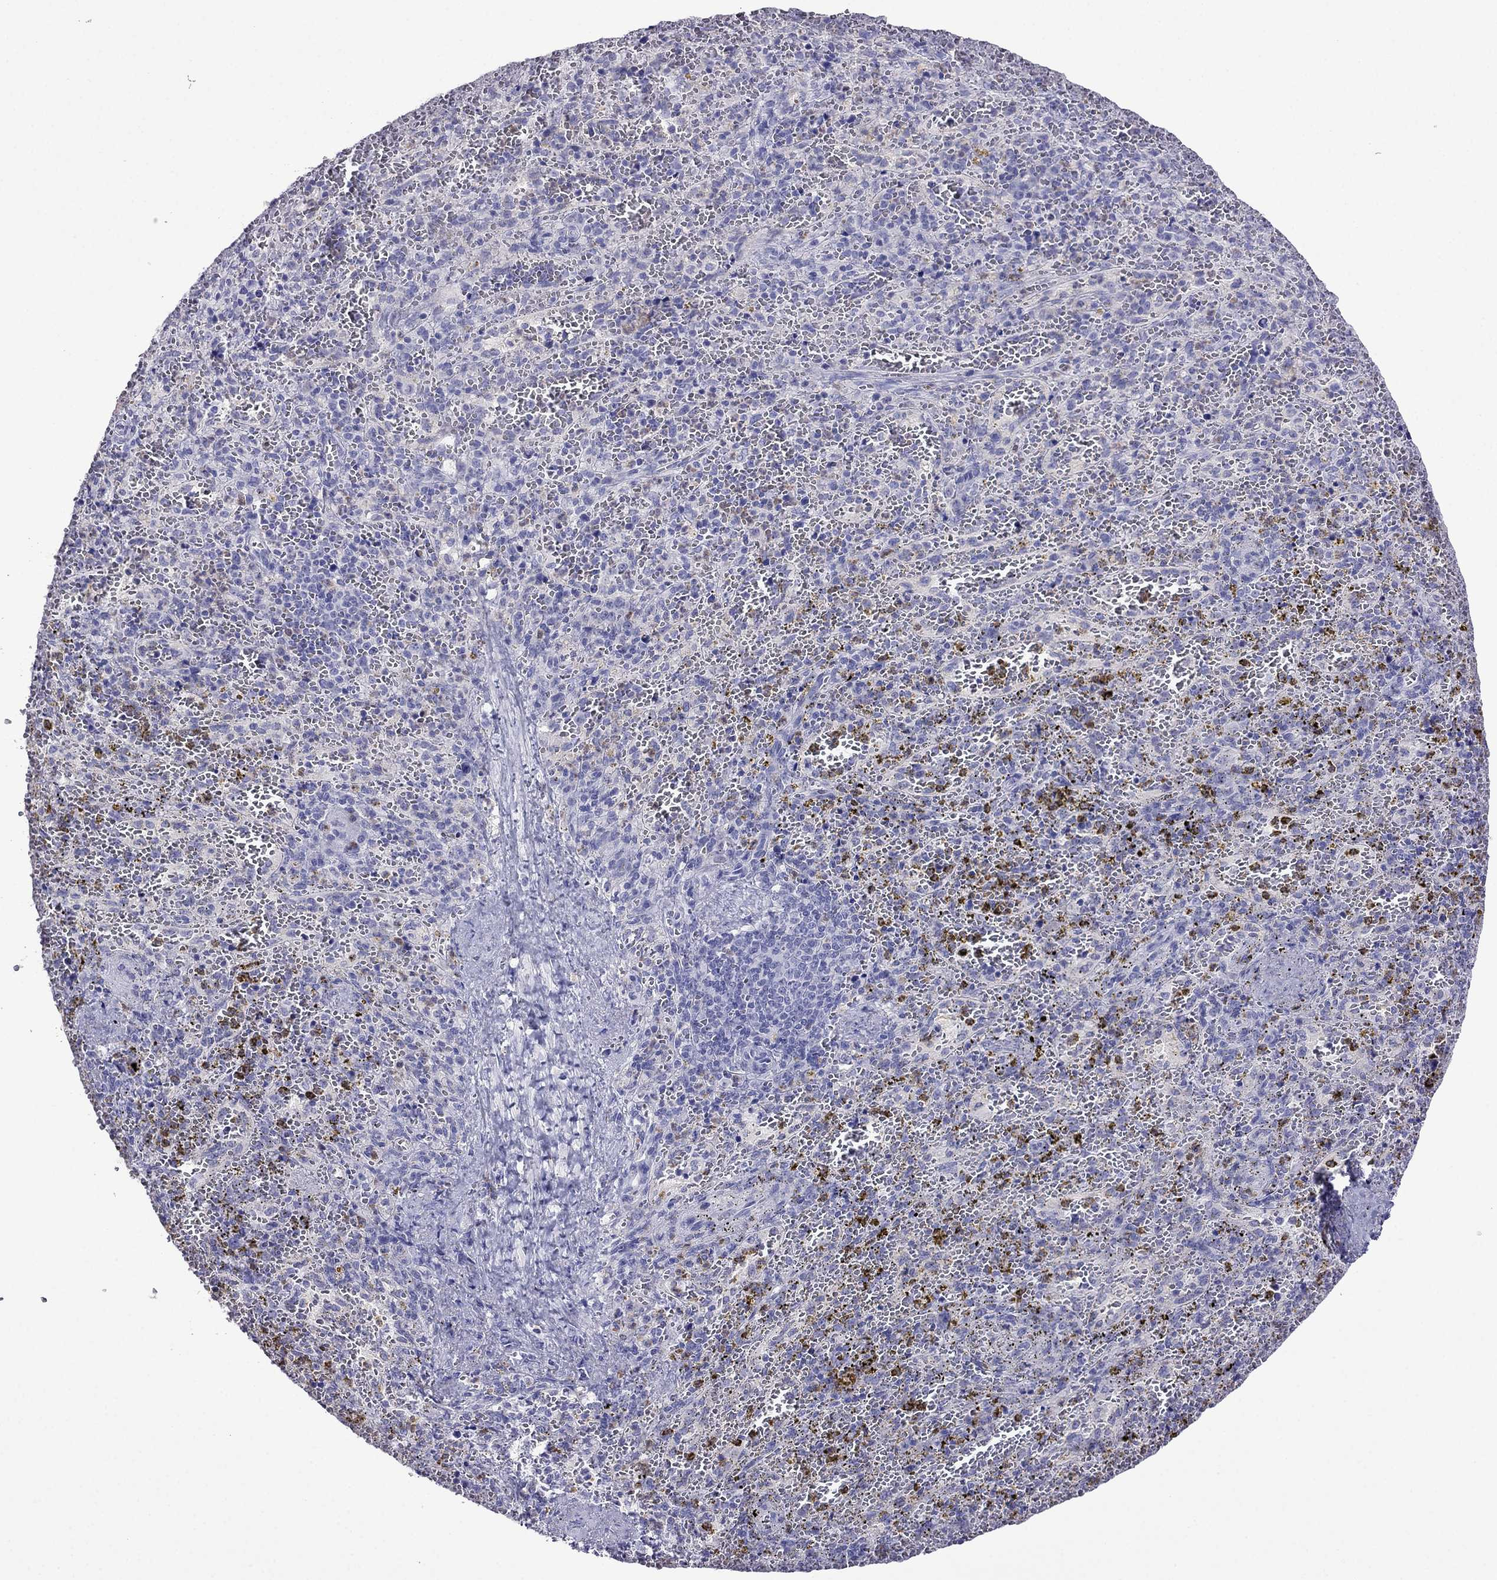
{"staining": {"intensity": "moderate", "quantity": "<25%", "location": "cytoplasmic/membranous"}, "tissue": "spleen", "cell_type": "Cells in red pulp", "image_type": "normal", "snomed": [{"axis": "morphology", "description": "Normal tissue, NOS"}, {"axis": "topography", "description": "Spleen"}], "caption": "Spleen stained with DAB (3,3'-diaminobenzidine) immunohistochemistry demonstrates low levels of moderate cytoplasmic/membranous expression in about <25% of cells in red pulp.", "gene": "CDHR4", "patient": {"sex": "female", "age": 50}}